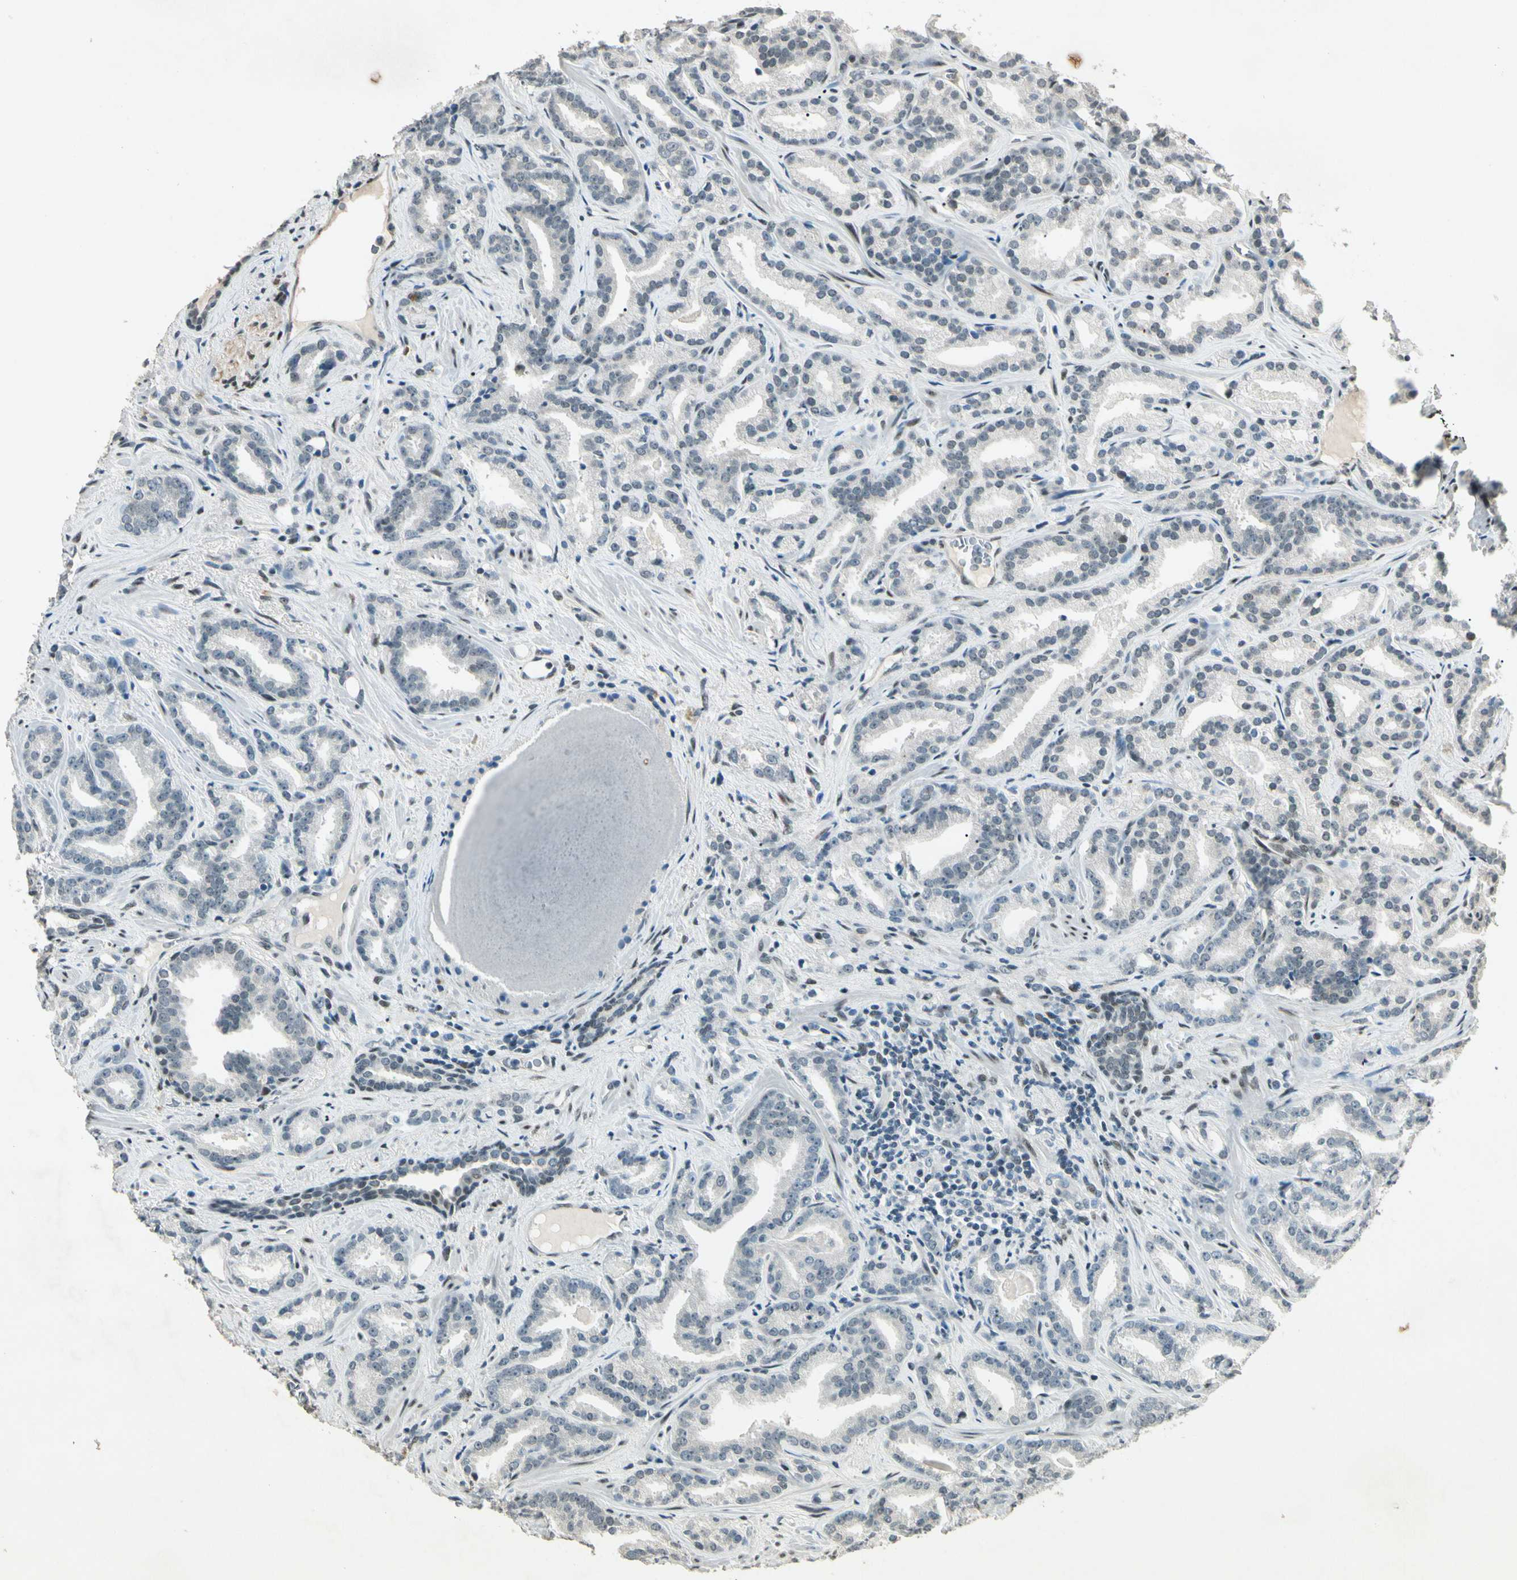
{"staining": {"intensity": "negative", "quantity": "none", "location": "none"}, "tissue": "prostate cancer", "cell_type": "Tumor cells", "image_type": "cancer", "snomed": [{"axis": "morphology", "description": "Adenocarcinoma, Low grade"}, {"axis": "topography", "description": "Prostate"}], "caption": "High magnification brightfield microscopy of prostate cancer stained with DAB (3,3'-diaminobenzidine) (brown) and counterstained with hematoxylin (blue): tumor cells show no significant positivity. The staining was performed using DAB to visualize the protein expression in brown, while the nuclei were stained in blue with hematoxylin (Magnification: 20x).", "gene": "ZBTB4", "patient": {"sex": "male", "age": 63}}